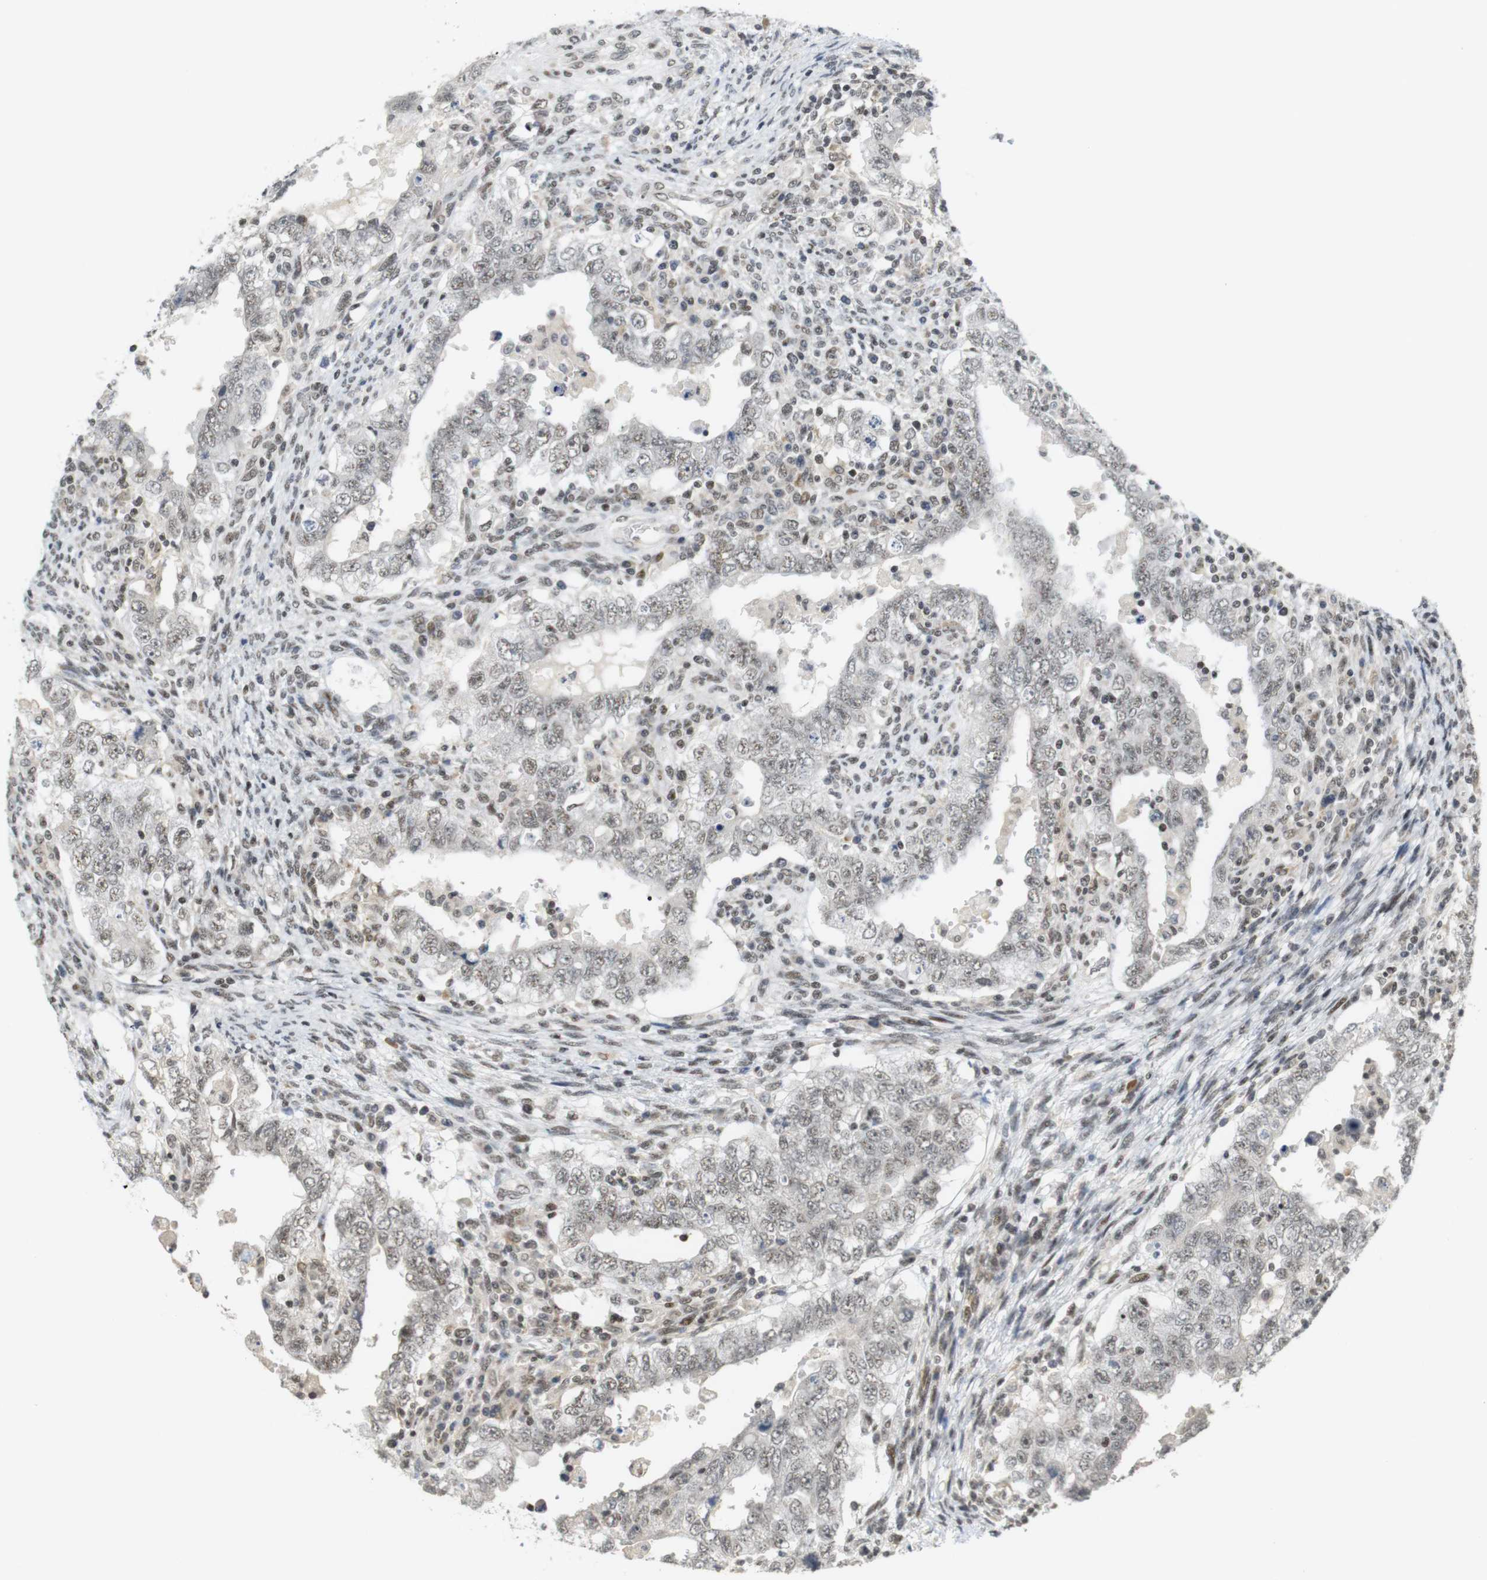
{"staining": {"intensity": "weak", "quantity": "25%-75%", "location": "nuclear"}, "tissue": "testis cancer", "cell_type": "Tumor cells", "image_type": "cancer", "snomed": [{"axis": "morphology", "description": "Carcinoma, Embryonal, NOS"}, {"axis": "topography", "description": "Testis"}], "caption": "A brown stain shows weak nuclear positivity of a protein in human testis cancer (embryonal carcinoma) tumor cells. (DAB (3,3'-diaminobenzidine) = brown stain, brightfield microscopy at high magnification).", "gene": "BRD4", "patient": {"sex": "male", "age": 26}}